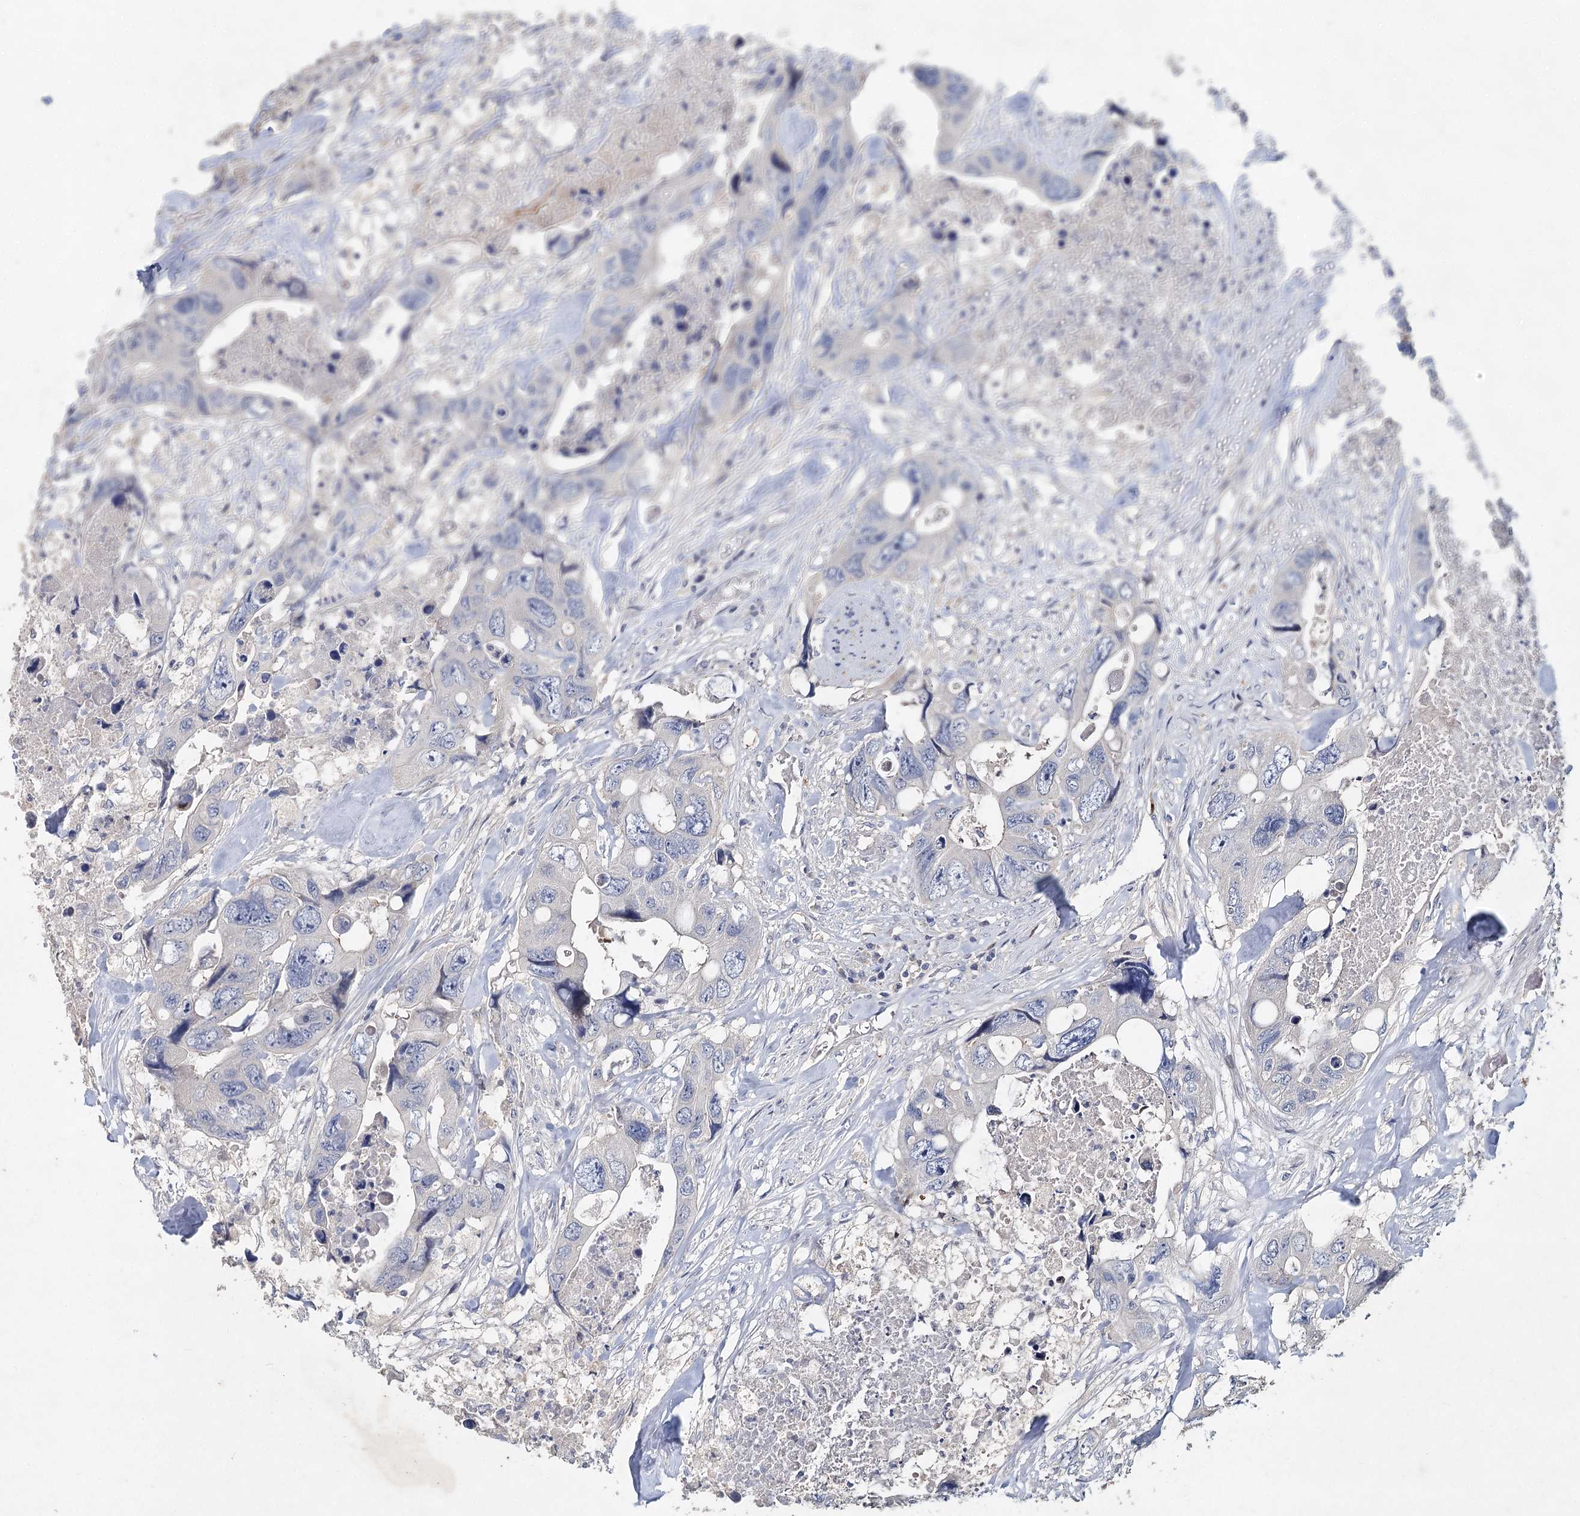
{"staining": {"intensity": "negative", "quantity": "none", "location": "none"}, "tissue": "colorectal cancer", "cell_type": "Tumor cells", "image_type": "cancer", "snomed": [{"axis": "morphology", "description": "Adenocarcinoma, NOS"}, {"axis": "topography", "description": "Rectum"}], "caption": "Colorectal adenocarcinoma was stained to show a protein in brown. There is no significant staining in tumor cells.", "gene": "SLC19A3", "patient": {"sex": "male", "age": 57}}